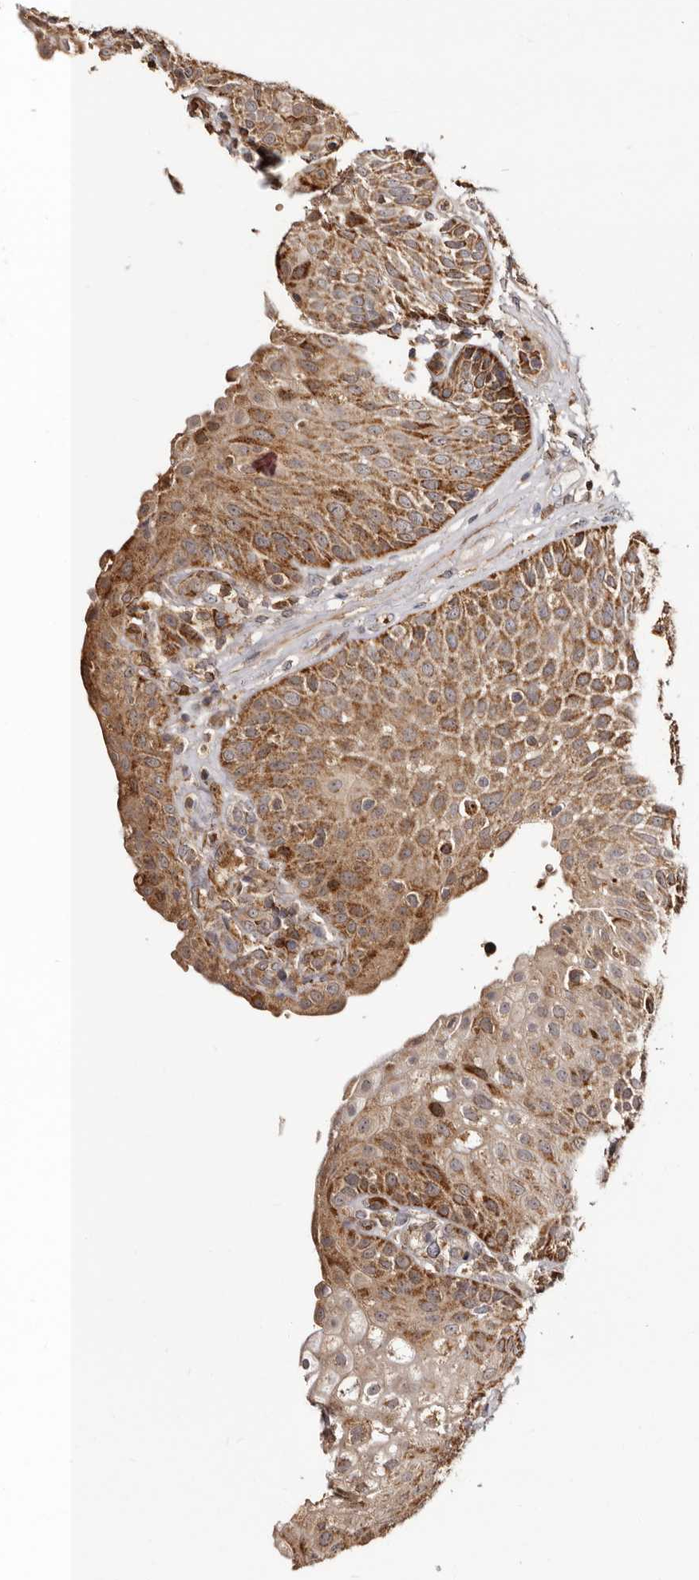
{"staining": {"intensity": "moderate", "quantity": ">75%", "location": "cytoplasmic/membranous"}, "tissue": "urinary bladder", "cell_type": "Urothelial cells", "image_type": "normal", "snomed": [{"axis": "morphology", "description": "Normal tissue, NOS"}, {"axis": "topography", "description": "Urinary bladder"}], "caption": "This is an image of immunohistochemistry (IHC) staining of benign urinary bladder, which shows moderate positivity in the cytoplasmic/membranous of urothelial cells.", "gene": "BAX", "patient": {"sex": "female", "age": 62}}